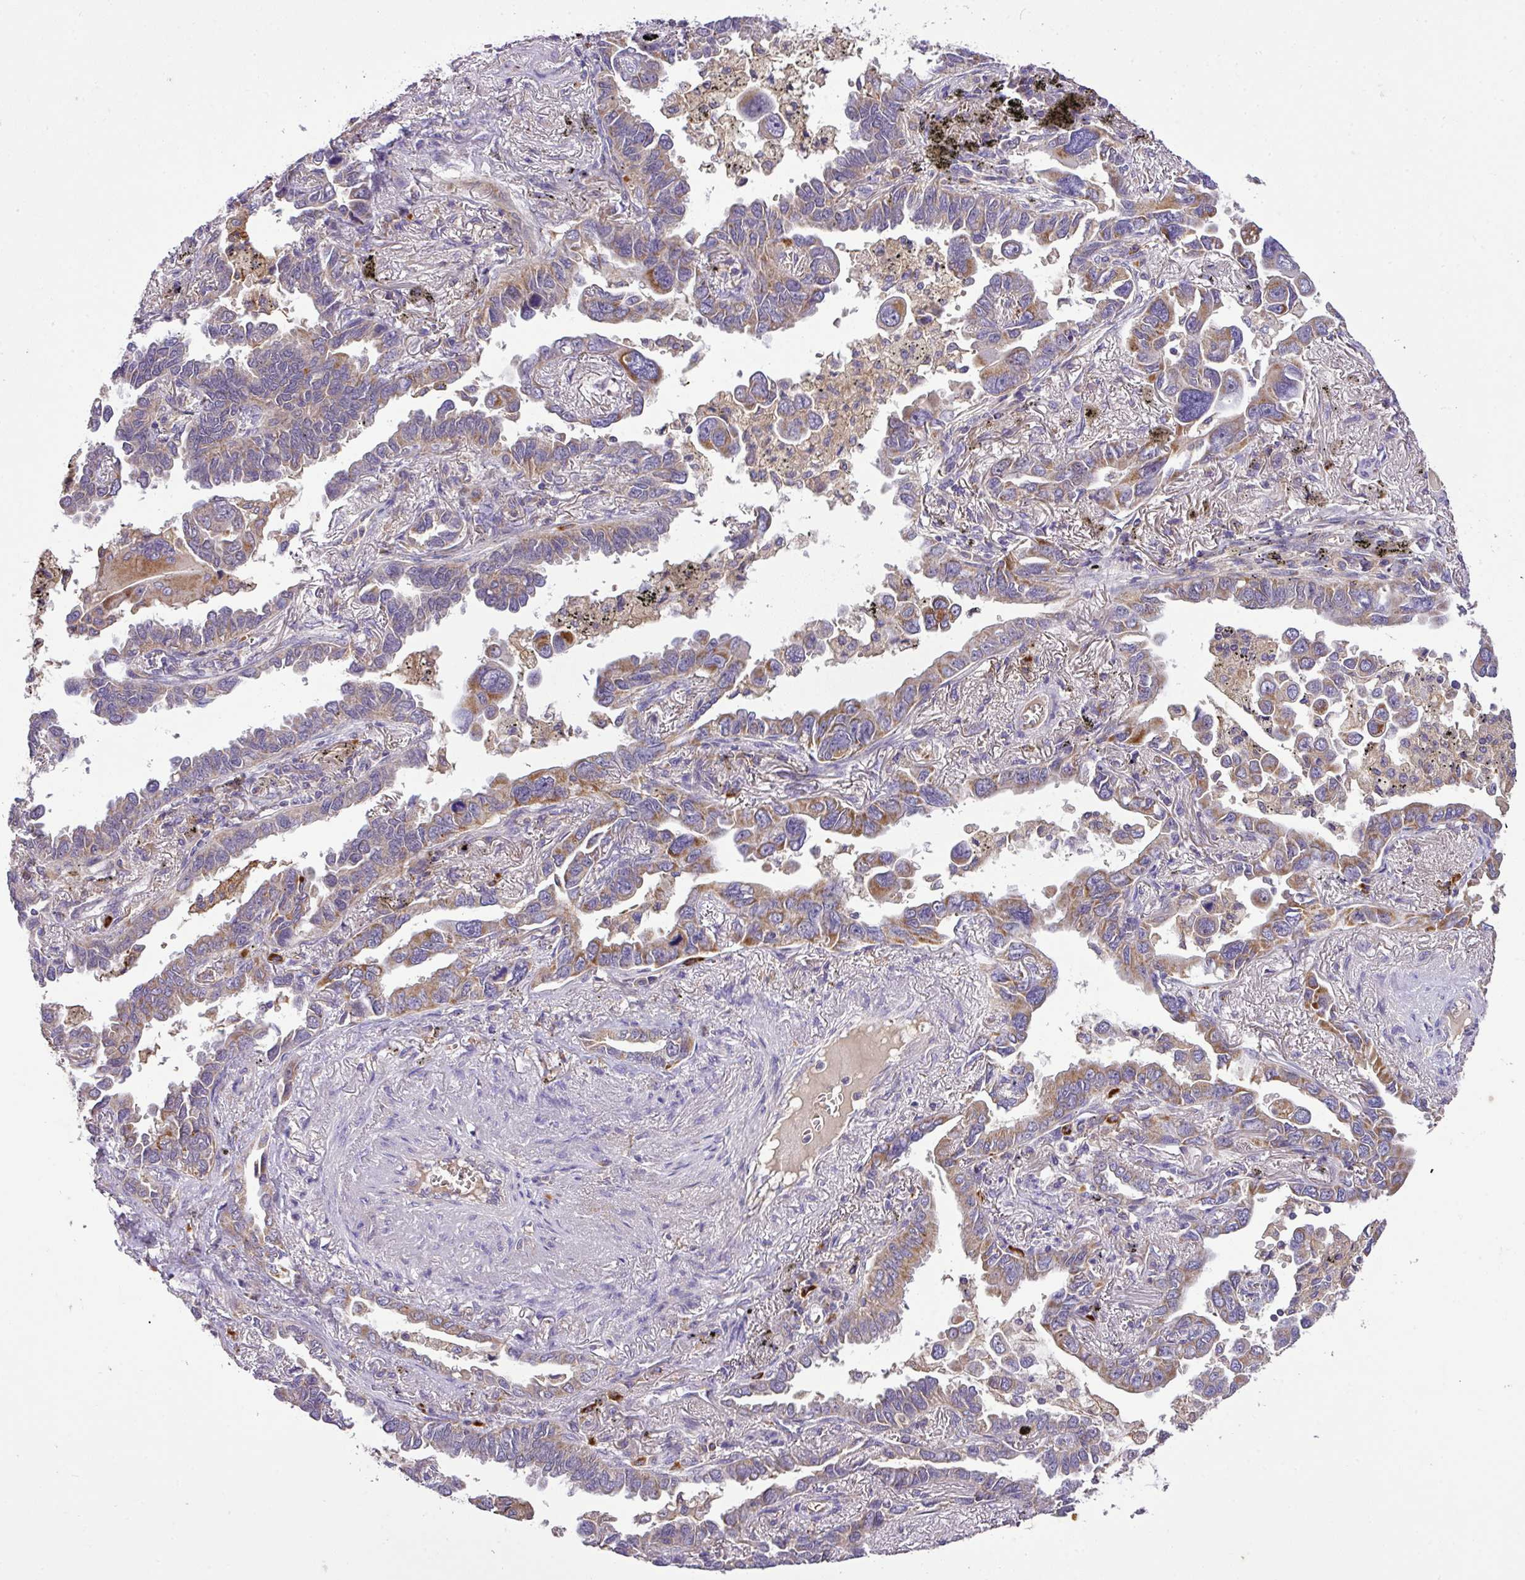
{"staining": {"intensity": "moderate", "quantity": ">75%", "location": "cytoplasmic/membranous"}, "tissue": "lung cancer", "cell_type": "Tumor cells", "image_type": "cancer", "snomed": [{"axis": "morphology", "description": "Adenocarcinoma, NOS"}, {"axis": "topography", "description": "Lung"}], "caption": "High-magnification brightfield microscopy of adenocarcinoma (lung) stained with DAB (brown) and counterstained with hematoxylin (blue). tumor cells exhibit moderate cytoplasmic/membranous expression is present in about>75% of cells.", "gene": "ZNF513", "patient": {"sex": "male", "age": 67}}